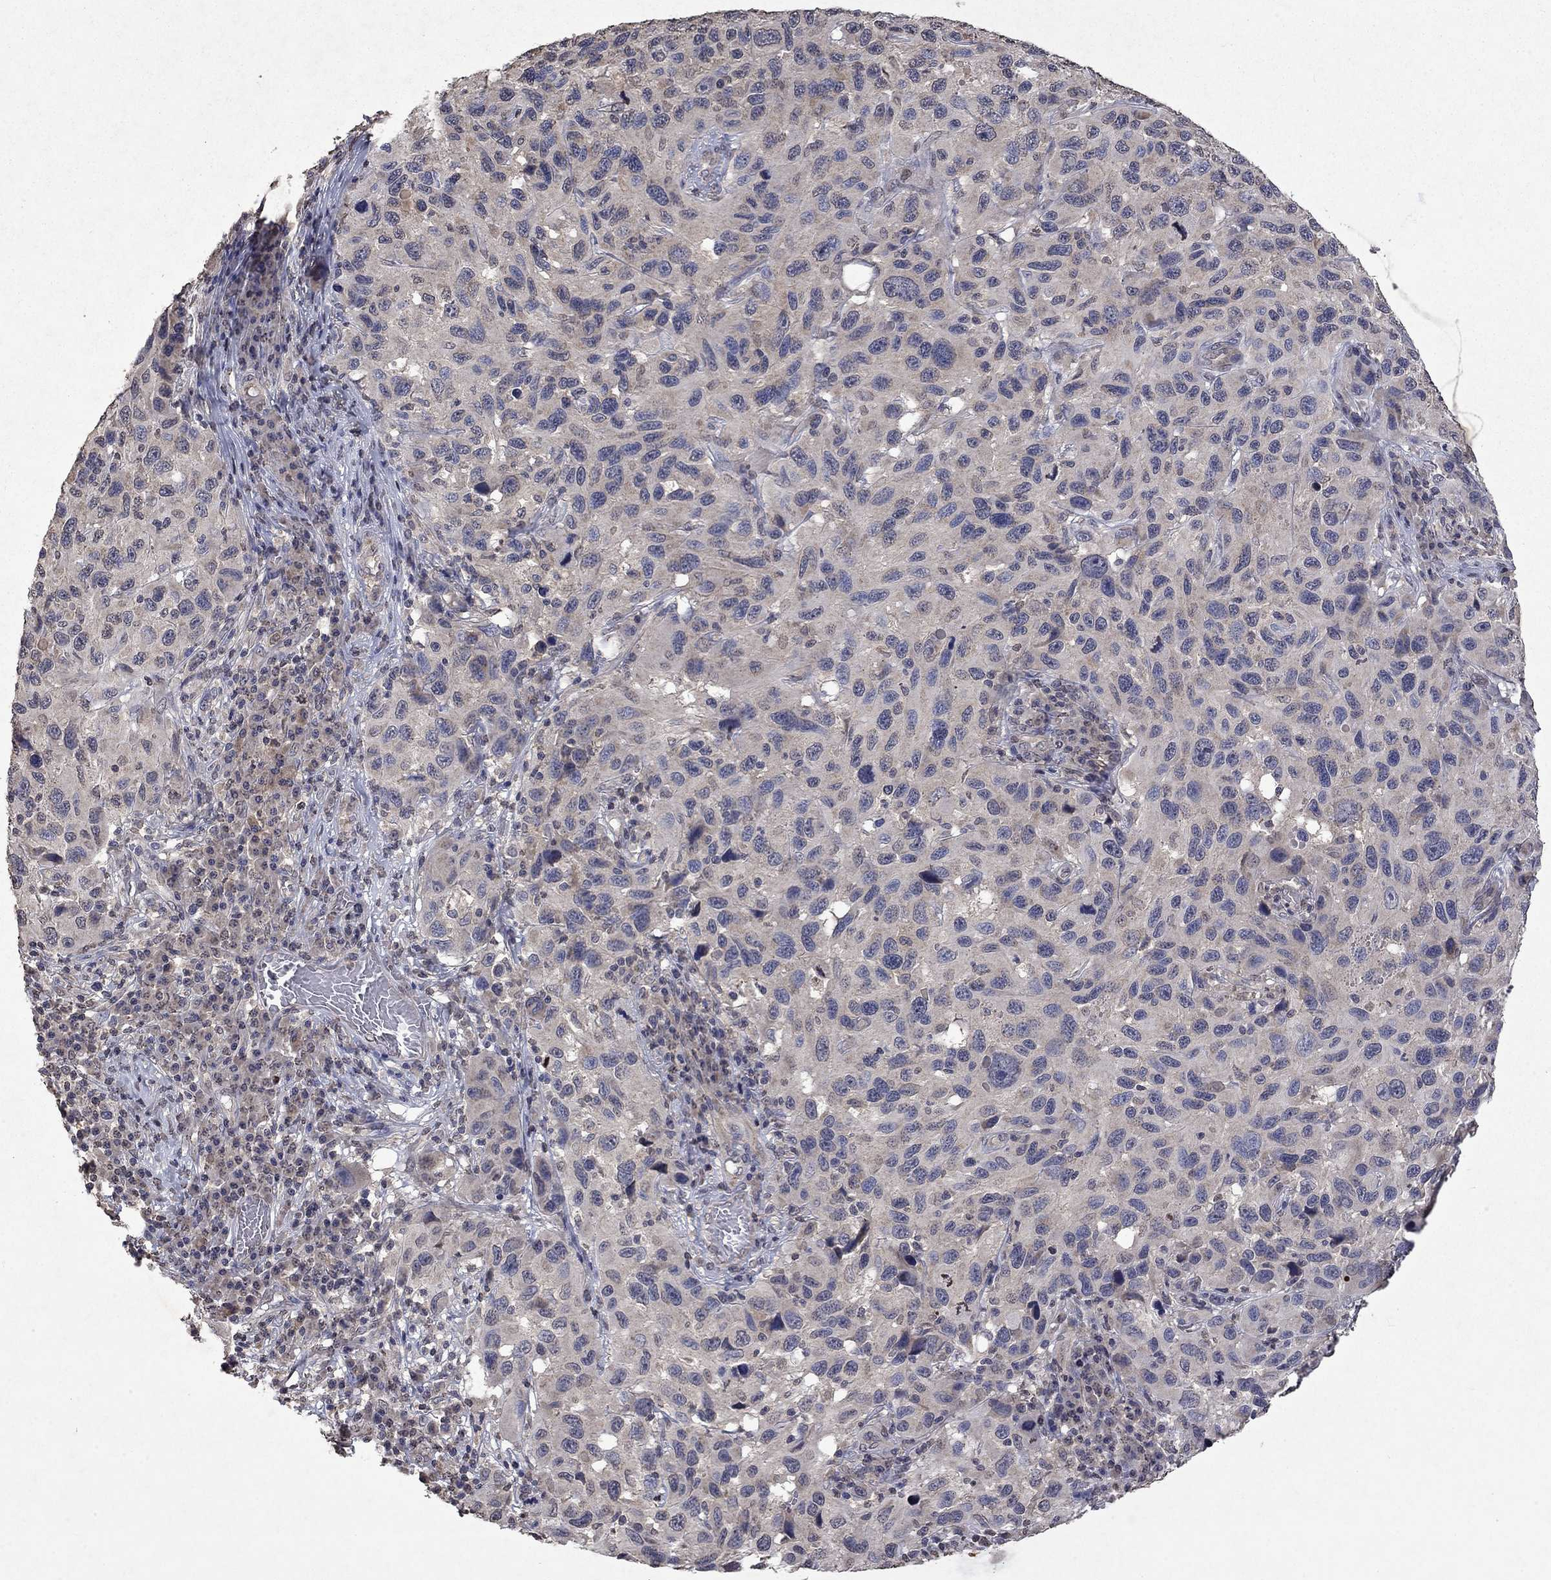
{"staining": {"intensity": "weak", "quantity": "<25%", "location": "cytoplasmic/membranous"}, "tissue": "melanoma", "cell_type": "Tumor cells", "image_type": "cancer", "snomed": [{"axis": "morphology", "description": "Malignant melanoma, NOS"}, {"axis": "topography", "description": "Skin"}], "caption": "A photomicrograph of human malignant melanoma is negative for staining in tumor cells. The staining is performed using DAB brown chromogen with nuclei counter-stained in using hematoxylin.", "gene": "TTC38", "patient": {"sex": "male", "age": 53}}